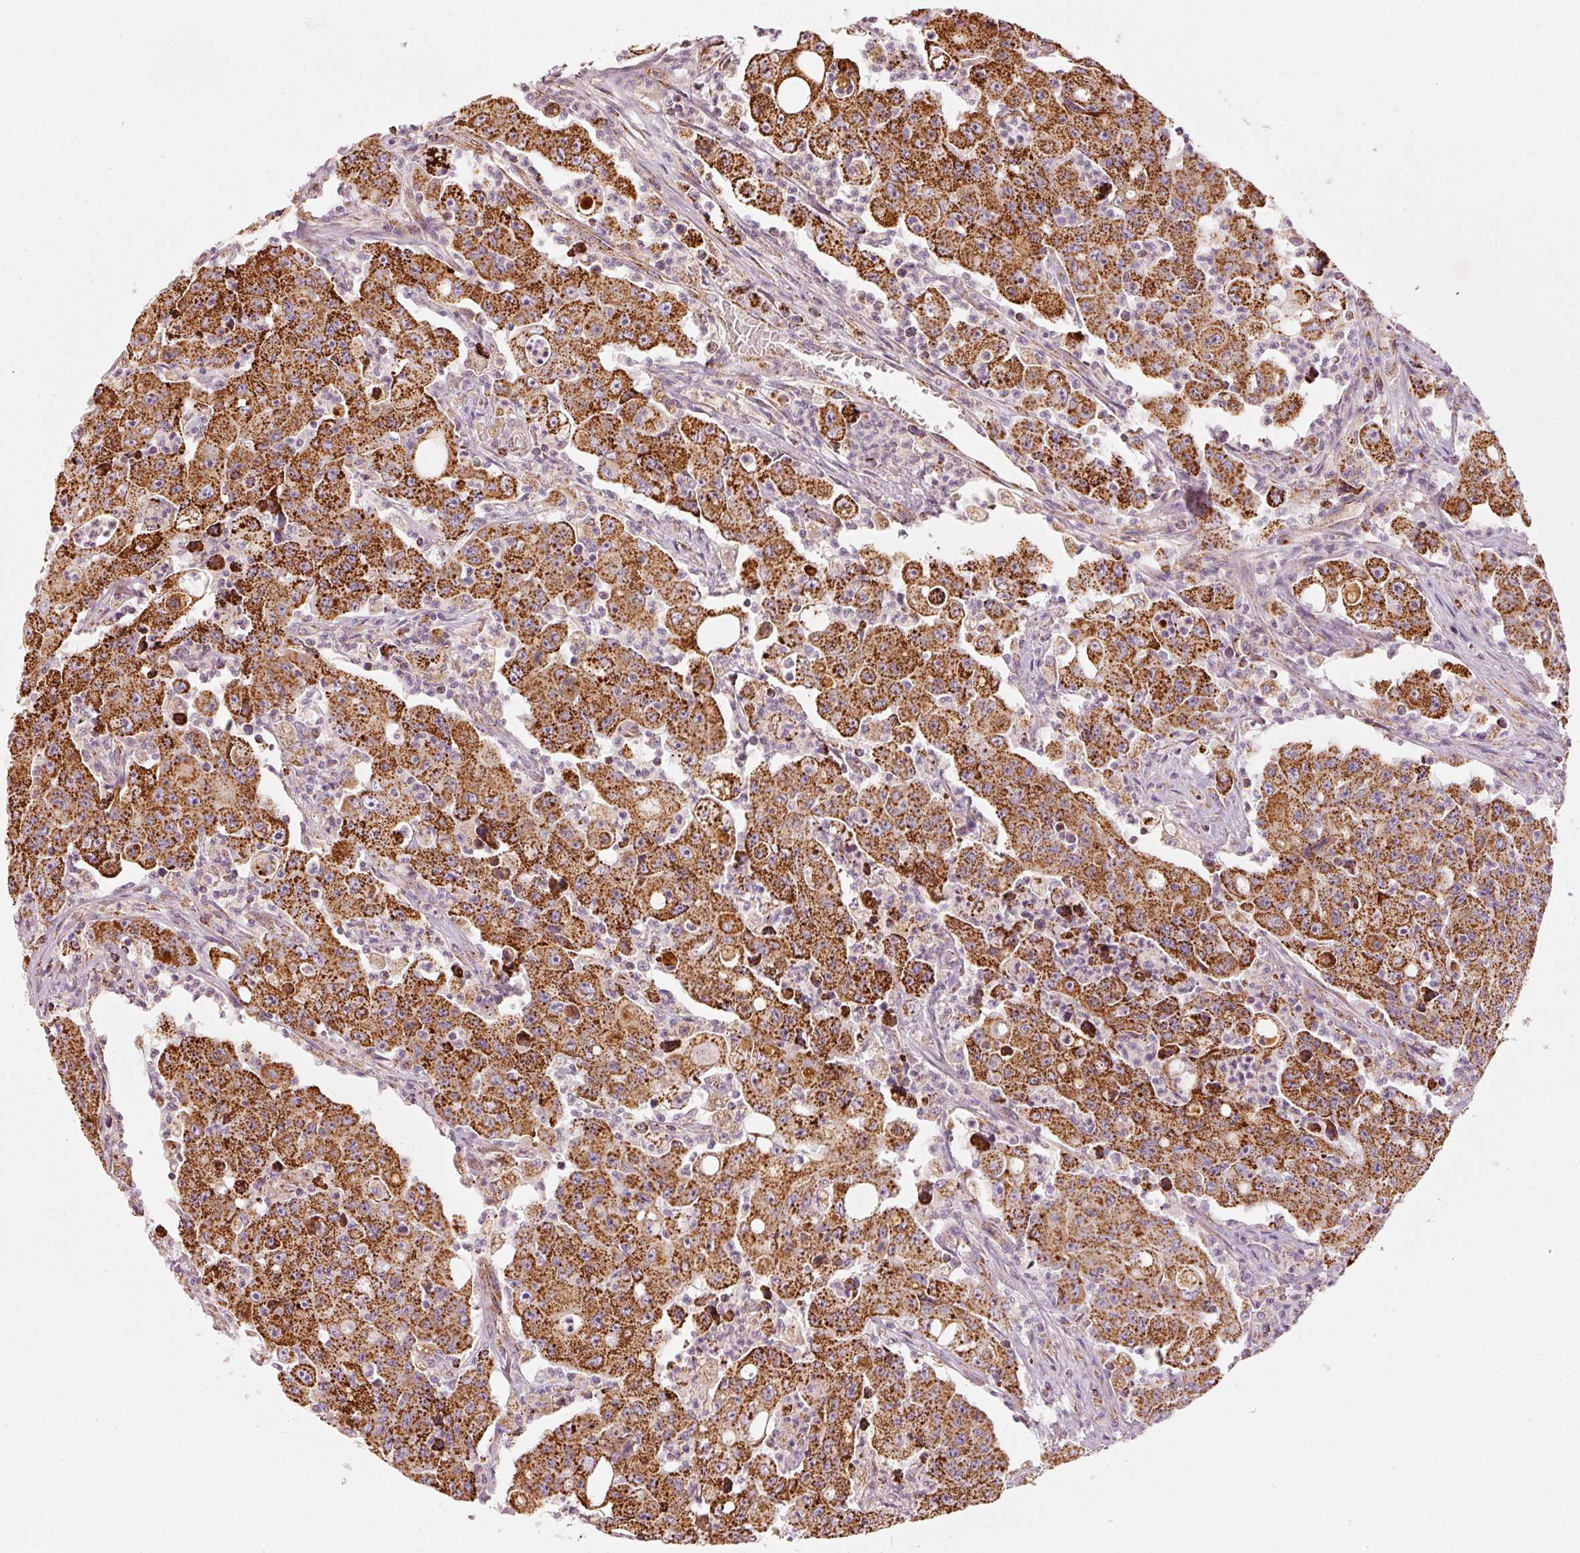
{"staining": {"intensity": "strong", "quantity": ">75%", "location": "cytoplasmic/membranous"}, "tissue": "colorectal cancer", "cell_type": "Tumor cells", "image_type": "cancer", "snomed": [{"axis": "morphology", "description": "Adenocarcinoma, NOS"}, {"axis": "topography", "description": "Colon"}], "caption": "Immunohistochemical staining of human colorectal adenocarcinoma demonstrates strong cytoplasmic/membranous protein expression in approximately >75% of tumor cells.", "gene": "C17orf98", "patient": {"sex": "male", "age": 51}}